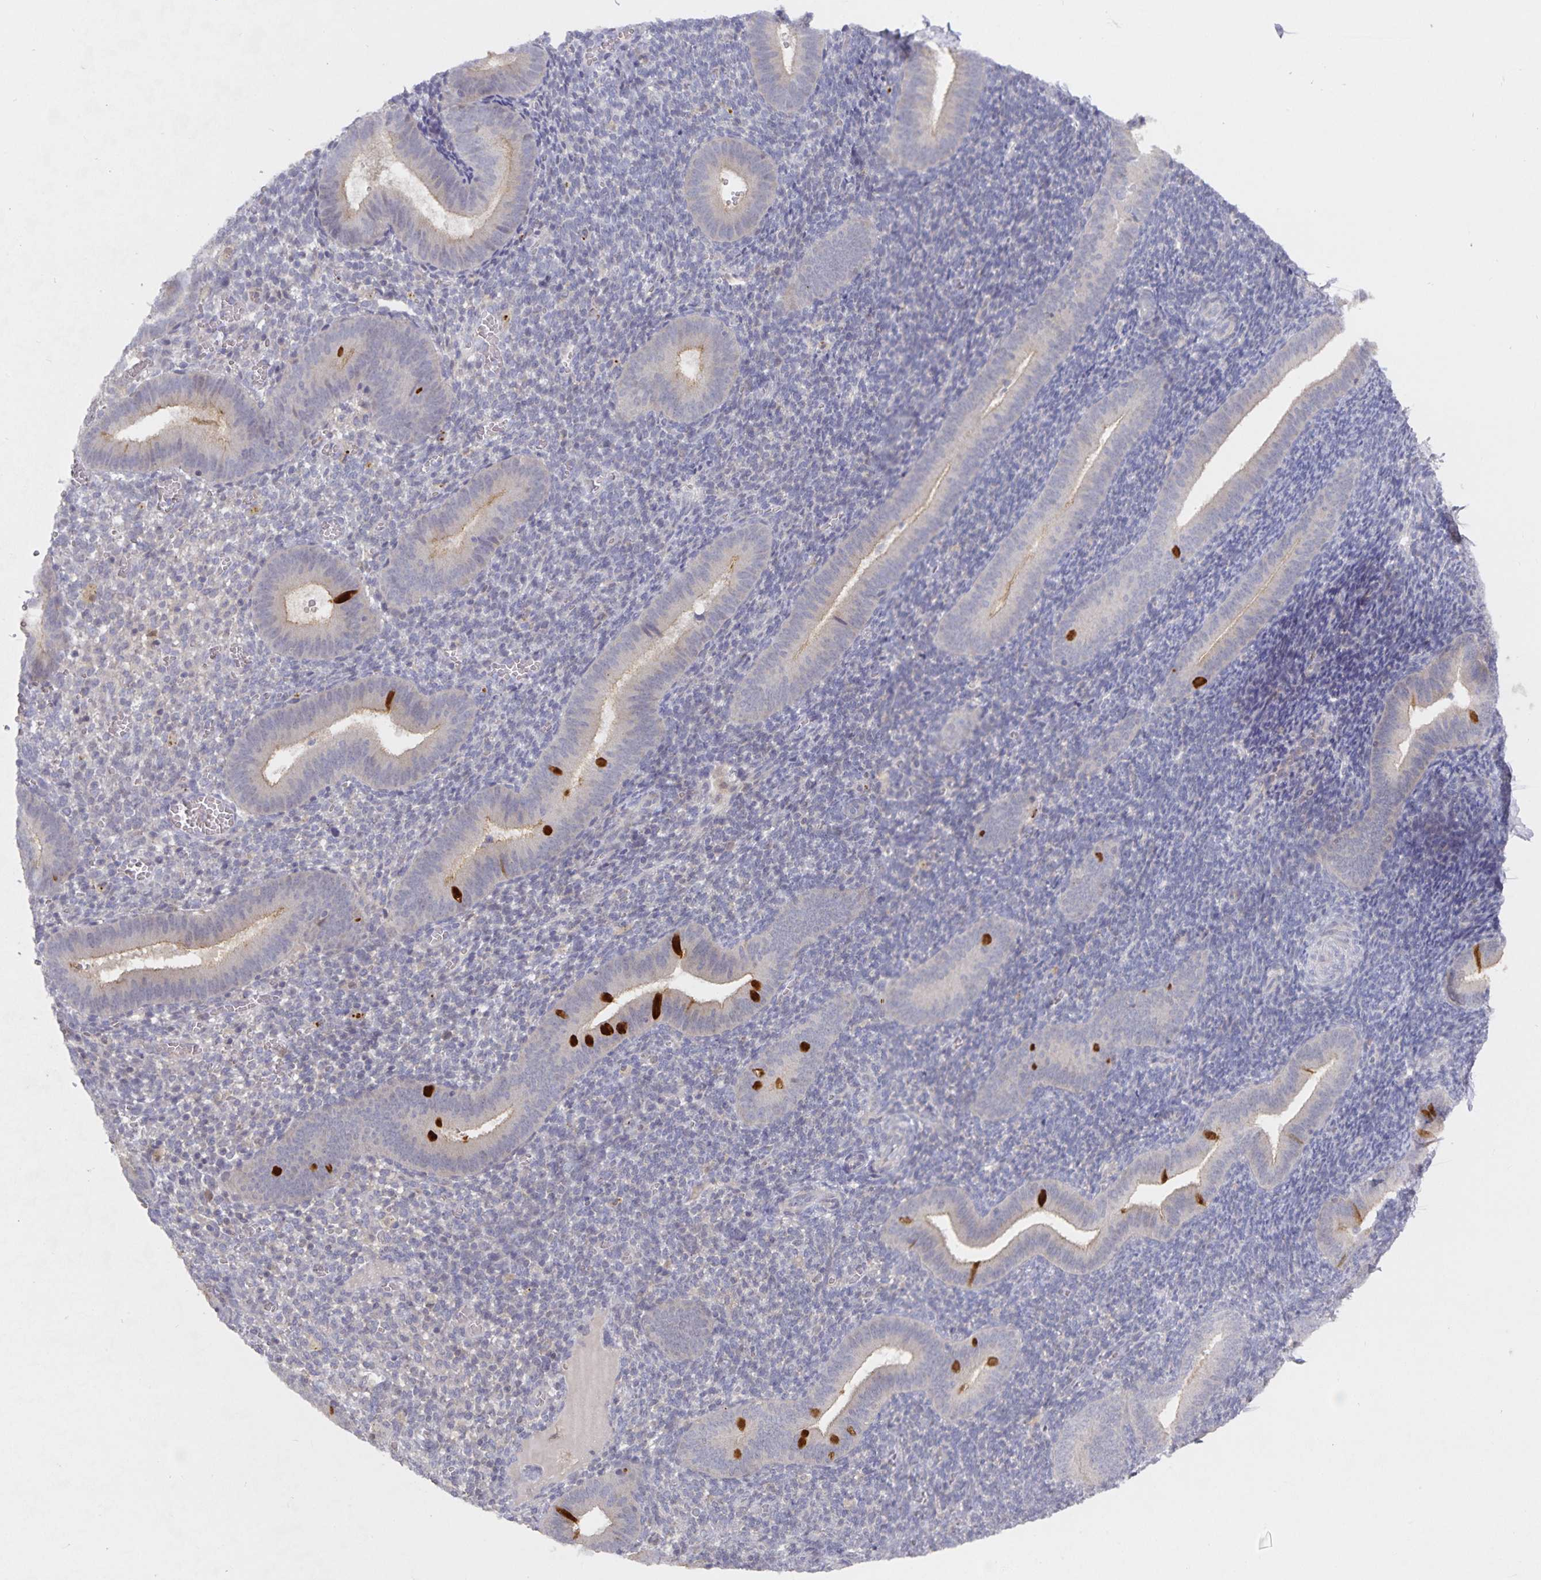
{"staining": {"intensity": "negative", "quantity": "none", "location": "none"}, "tissue": "endometrium", "cell_type": "Cells in endometrial stroma", "image_type": "normal", "snomed": [{"axis": "morphology", "description": "Normal tissue, NOS"}, {"axis": "topography", "description": "Endometrium"}], "caption": "DAB immunohistochemical staining of unremarkable human endometrium shows no significant expression in cells in endometrial stroma.", "gene": "HEPN1", "patient": {"sex": "female", "age": 25}}